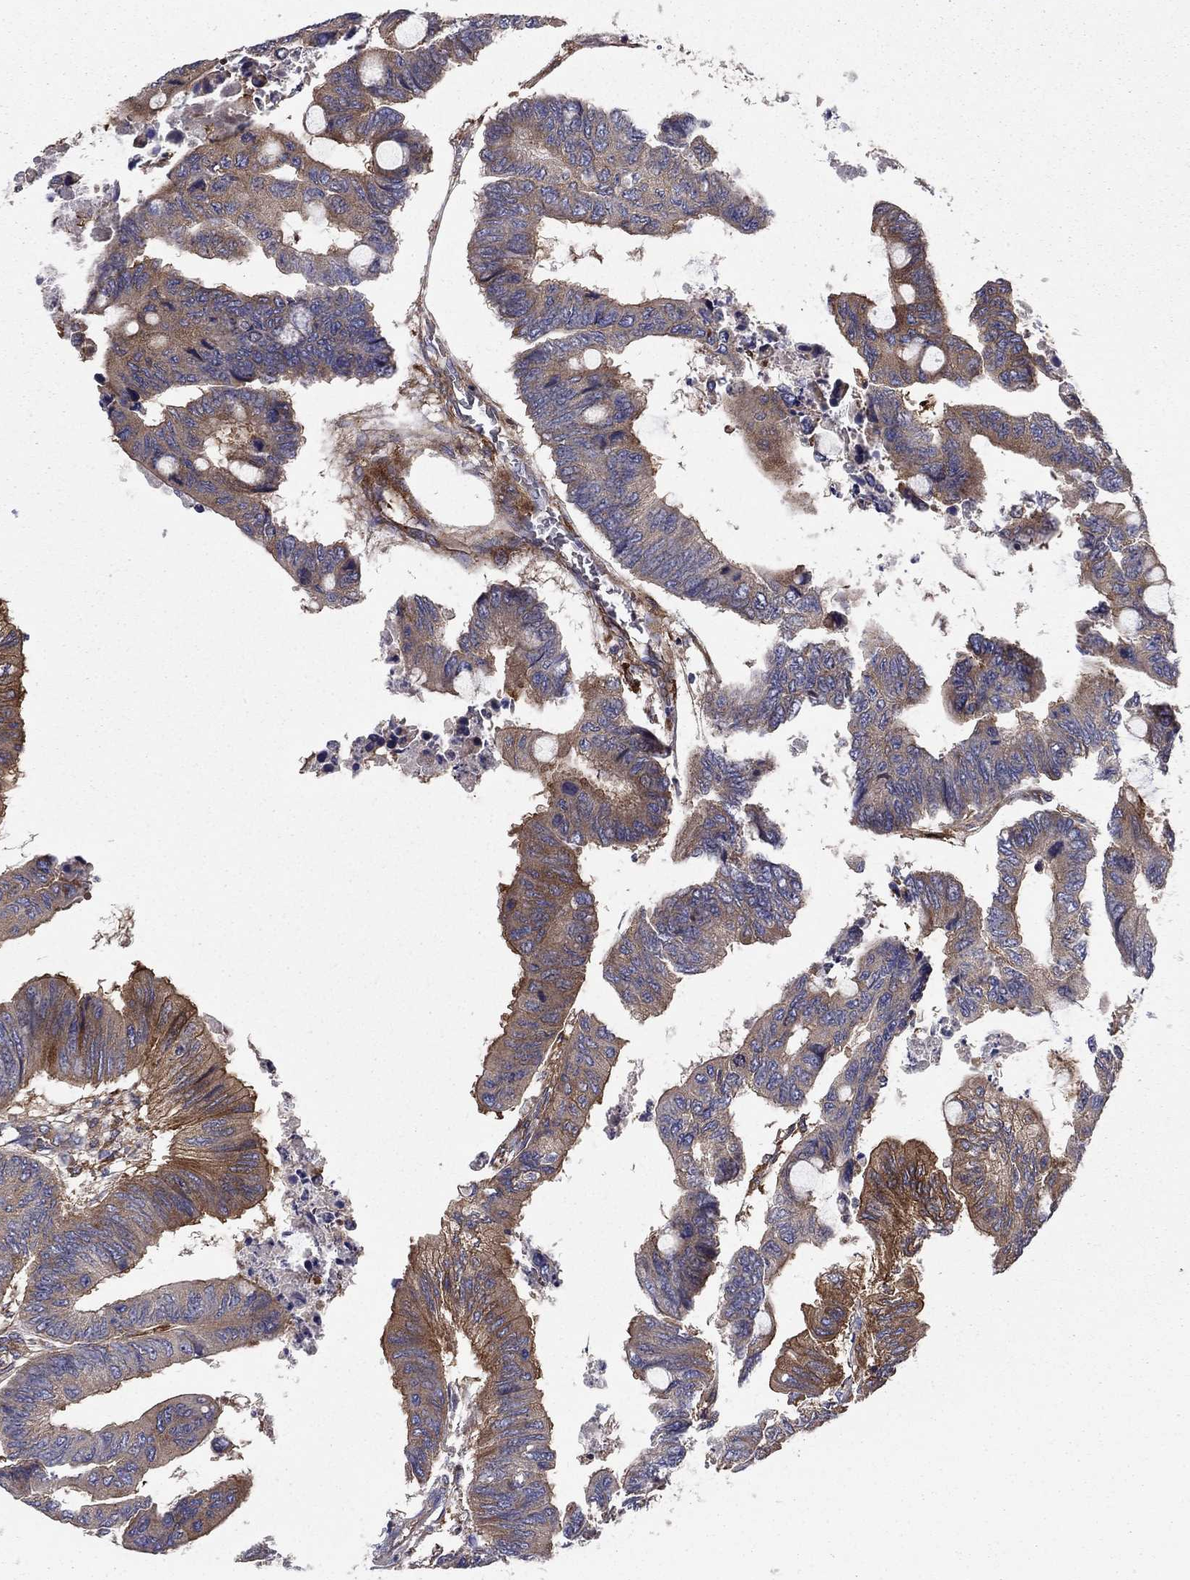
{"staining": {"intensity": "moderate", "quantity": "<25%", "location": "cytoplasmic/membranous"}, "tissue": "colorectal cancer", "cell_type": "Tumor cells", "image_type": "cancer", "snomed": [{"axis": "morphology", "description": "Normal tissue, NOS"}, {"axis": "morphology", "description": "Adenocarcinoma, NOS"}, {"axis": "topography", "description": "Rectum"}, {"axis": "topography", "description": "Peripheral nerve tissue"}], "caption": "High-magnification brightfield microscopy of adenocarcinoma (colorectal) stained with DAB (brown) and counterstained with hematoxylin (blue). tumor cells exhibit moderate cytoplasmic/membranous positivity is present in approximately<25% of cells.", "gene": "EHBP1L1", "patient": {"sex": "male", "age": 92}}